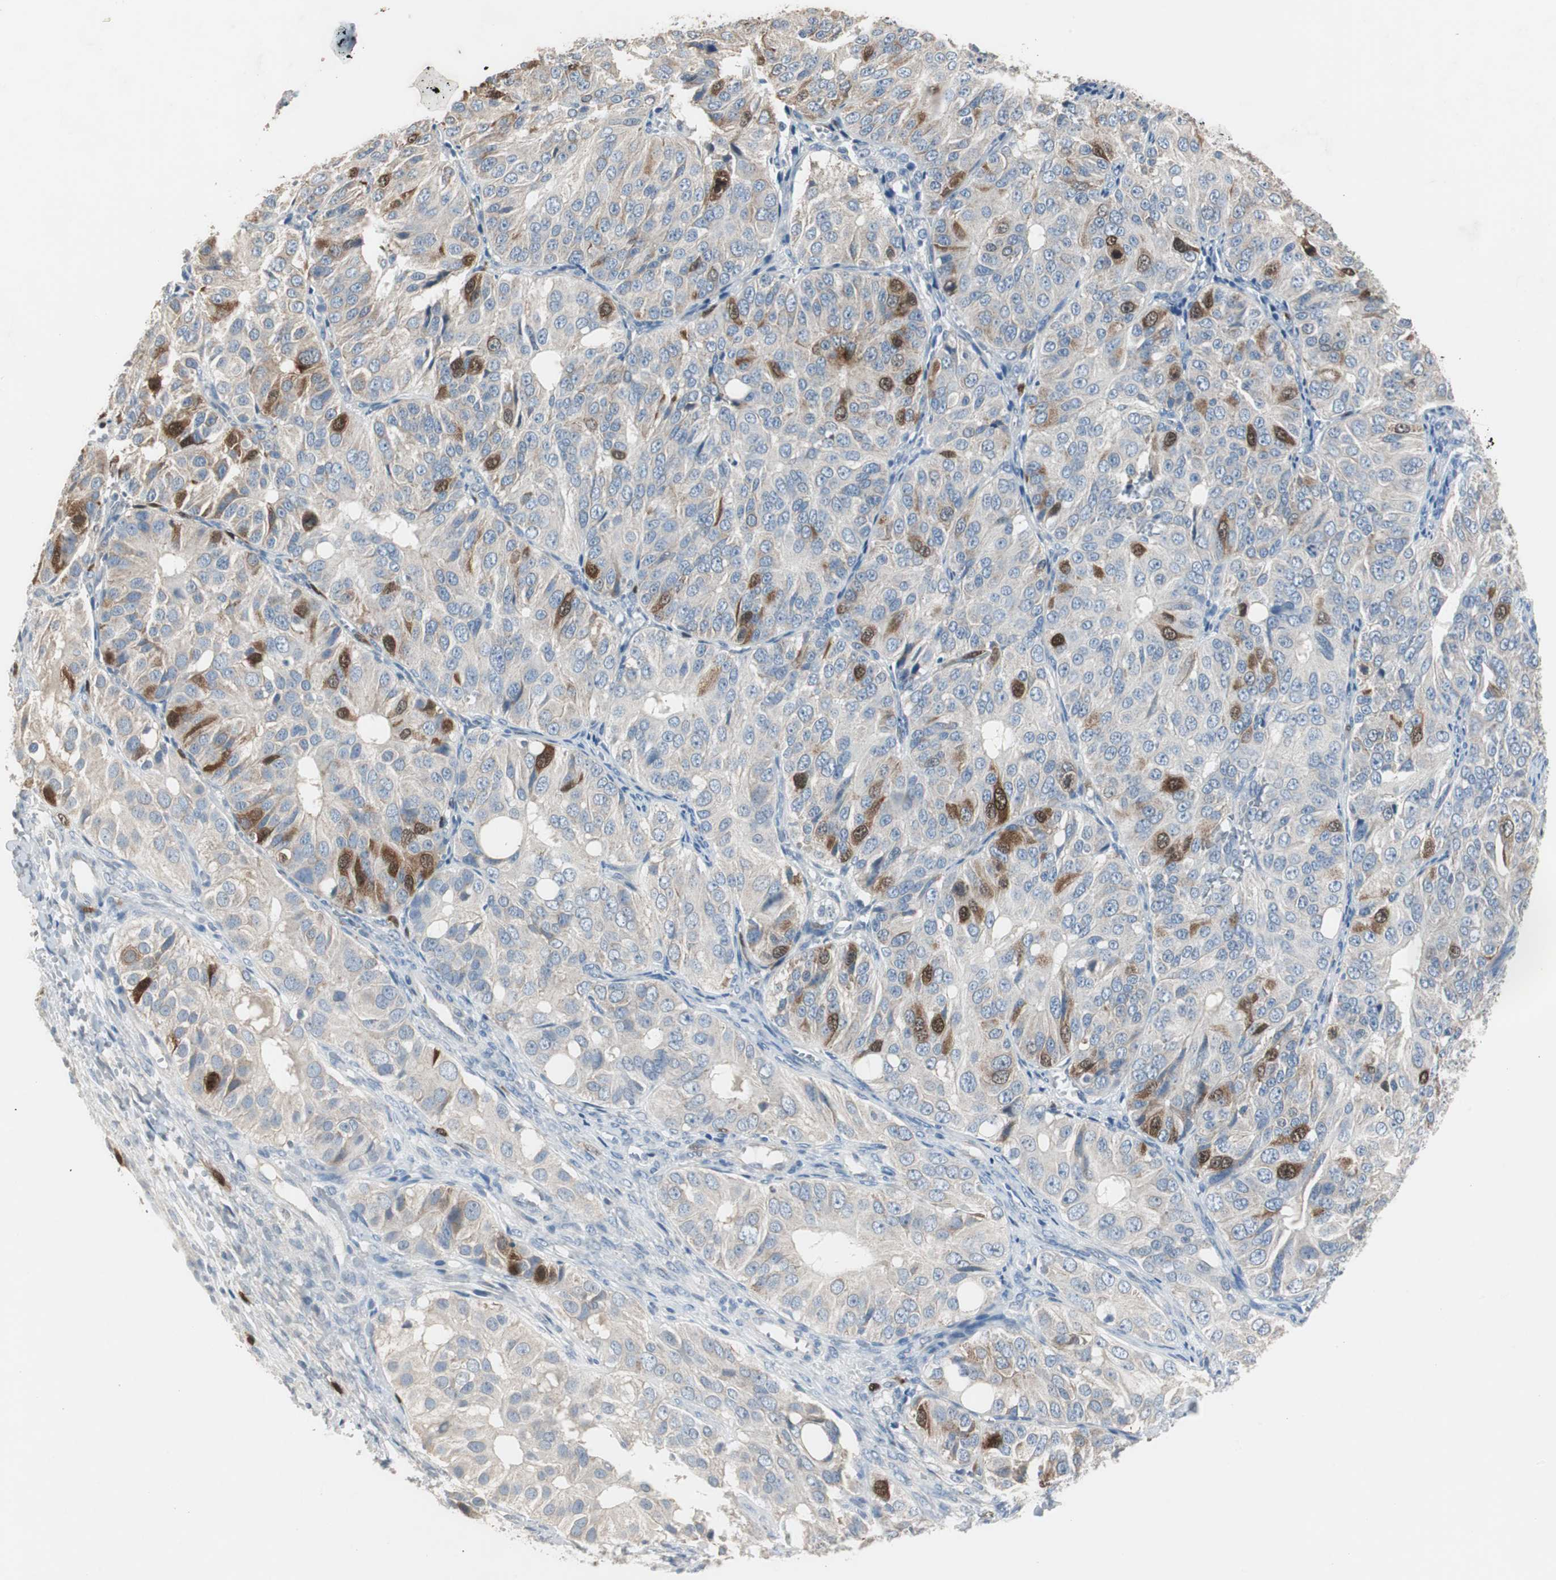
{"staining": {"intensity": "strong", "quantity": "<25%", "location": "cytoplasmic/membranous"}, "tissue": "ovarian cancer", "cell_type": "Tumor cells", "image_type": "cancer", "snomed": [{"axis": "morphology", "description": "Carcinoma, endometroid"}, {"axis": "topography", "description": "Ovary"}], "caption": "Strong cytoplasmic/membranous protein expression is seen in approximately <25% of tumor cells in ovarian cancer (endometroid carcinoma).", "gene": "TK1", "patient": {"sex": "female", "age": 51}}